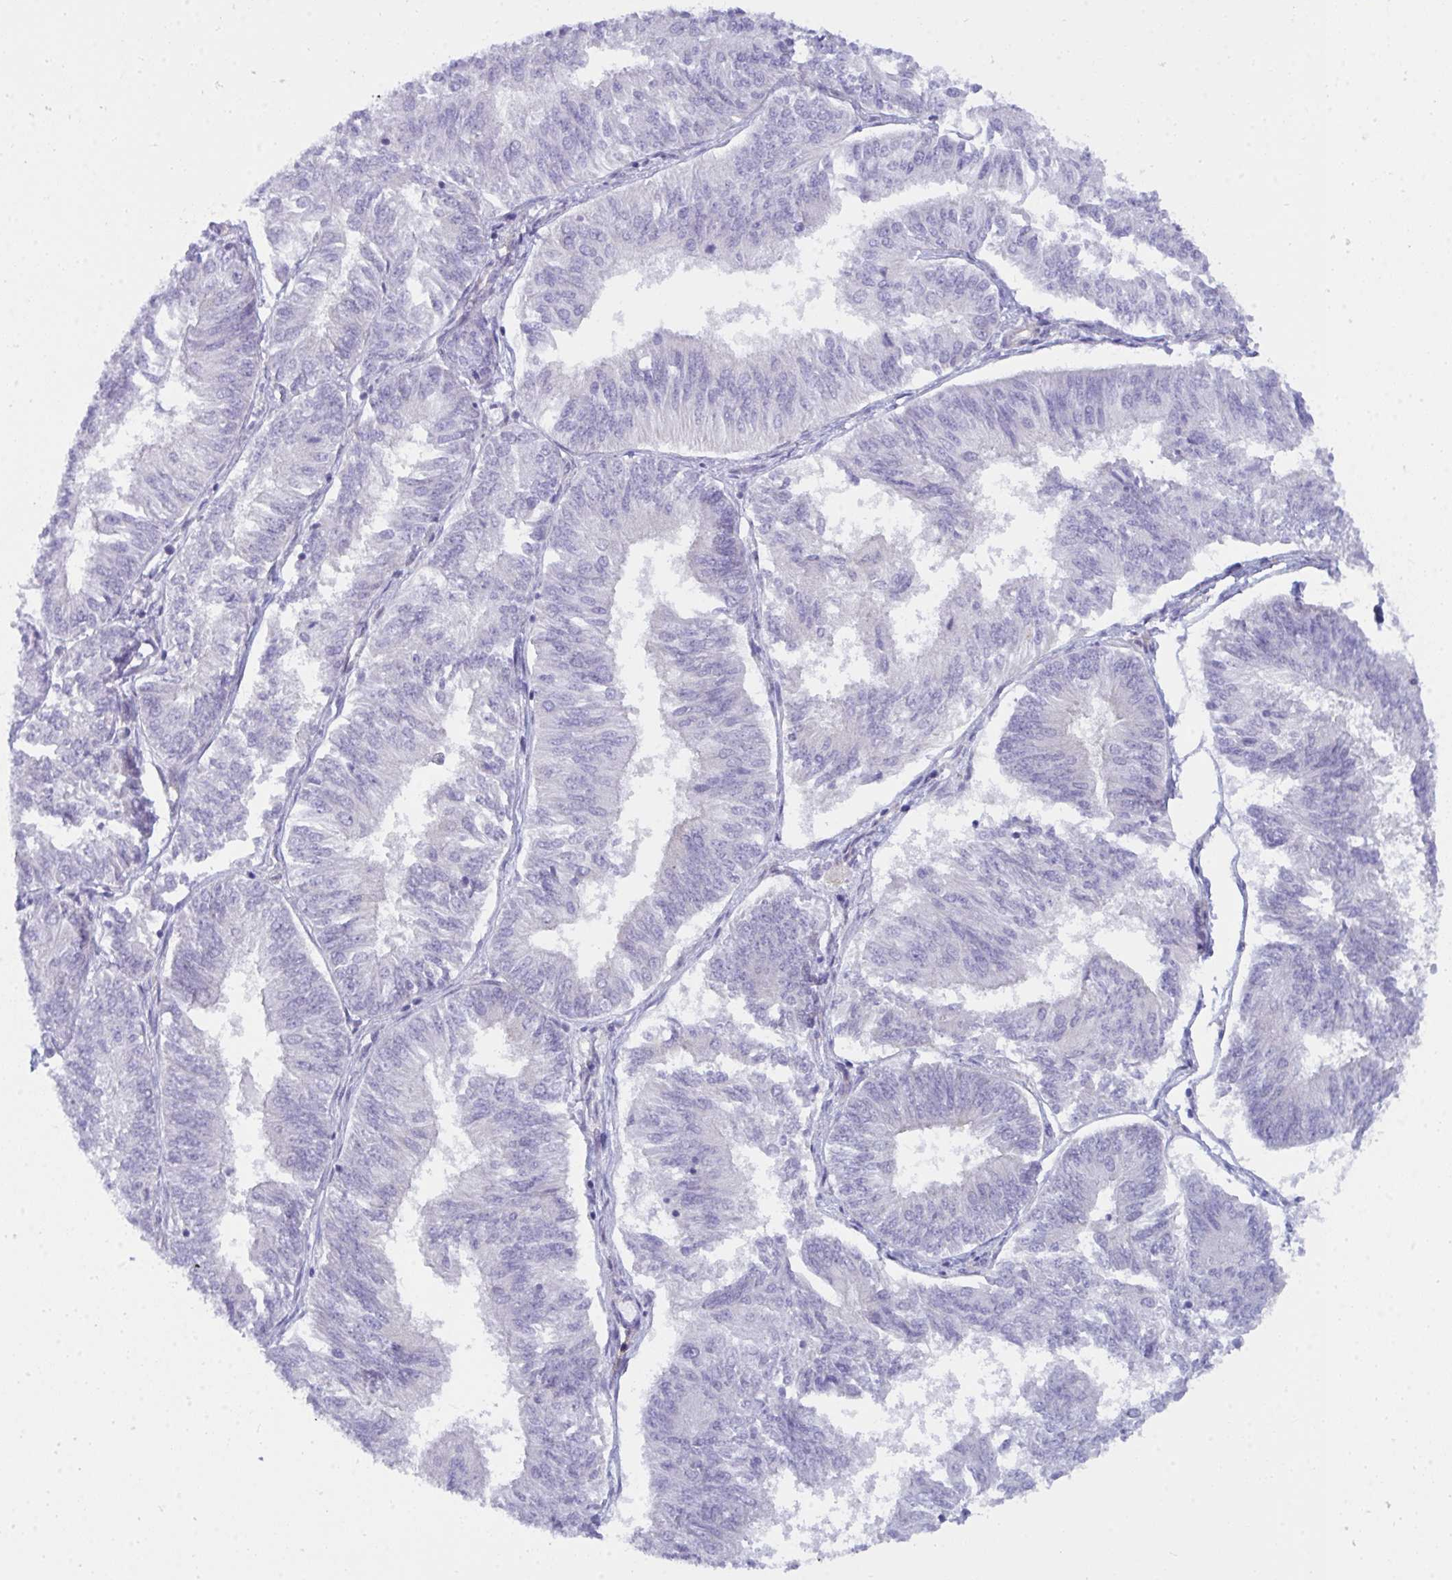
{"staining": {"intensity": "negative", "quantity": "none", "location": "none"}, "tissue": "endometrial cancer", "cell_type": "Tumor cells", "image_type": "cancer", "snomed": [{"axis": "morphology", "description": "Adenocarcinoma, NOS"}, {"axis": "topography", "description": "Endometrium"}], "caption": "A micrograph of human endometrial cancer (adenocarcinoma) is negative for staining in tumor cells.", "gene": "GAB1", "patient": {"sex": "female", "age": 58}}